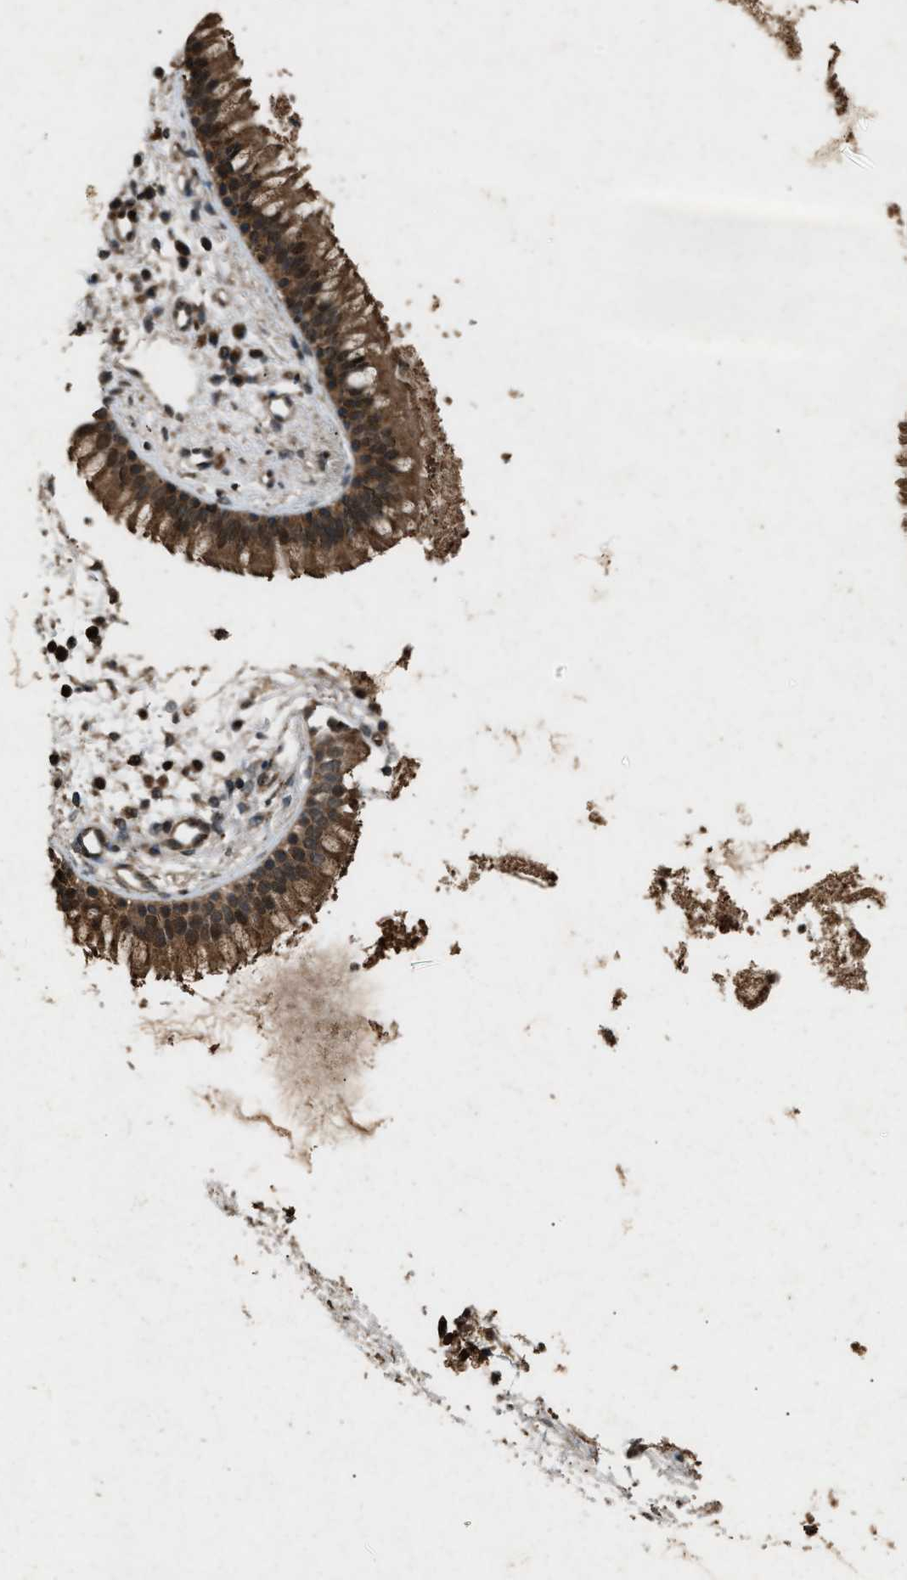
{"staining": {"intensity": "strong", "quantity": ">75%", "location": "cytoplasmic/membranous"}, "tissue": "nasopharynx", "cell_type": "Respiratory epithelial cells", "image_type": "normal", "snomed": [{"axis": "morphology", "description": "Normal tissue, NOS"}, {"axis": "topography", "description": "Nasopharynx"}], "caption": "Nasopharynx stained for a protein (brown) demonstrates strong cytoplasmic/membranous positive positivity in about >75% of respiratory epithelial cells.", "gene": "OAS1", "patient": {"sex": "male", "age": 21}}